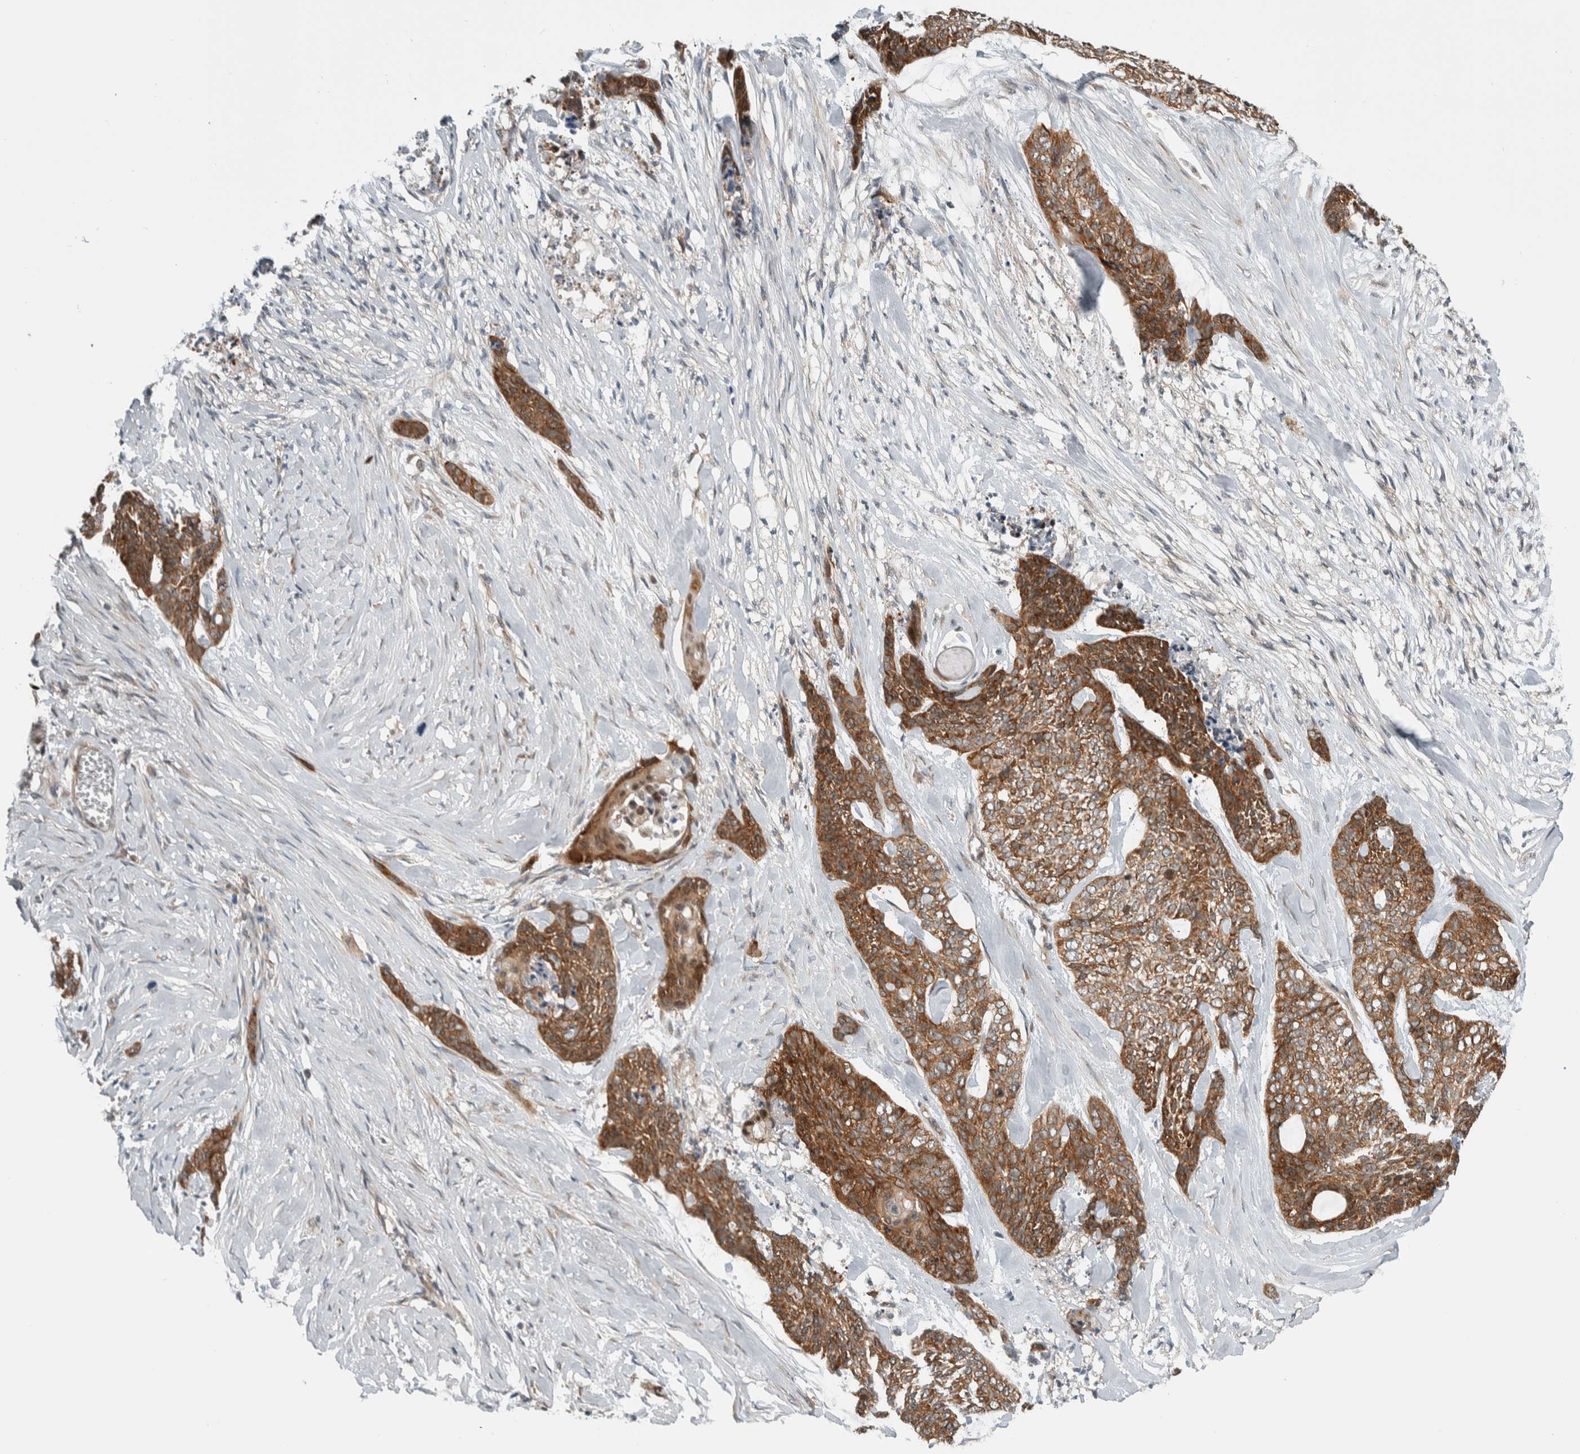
{"staining": {"intensity": "moderate", "quantity": ">75%", "location": "cytoplasmic/membranous"}, "tissue": "skin cancer", "cell_type": "Tumor cells", "image_type": "cancer", "snomed": [{"axis": "morphology", "description": "Basal cell carcinoma"}, {"axis": "topography", "description": "Skin"}], "caption": "Moderate cytoplasmic/membranous protein staining is identified in about >75% of tumor cells in basal cell carcinoma (skin).", "gene": "CCDC43", "patient": {"sex": "female", "age": 64}}